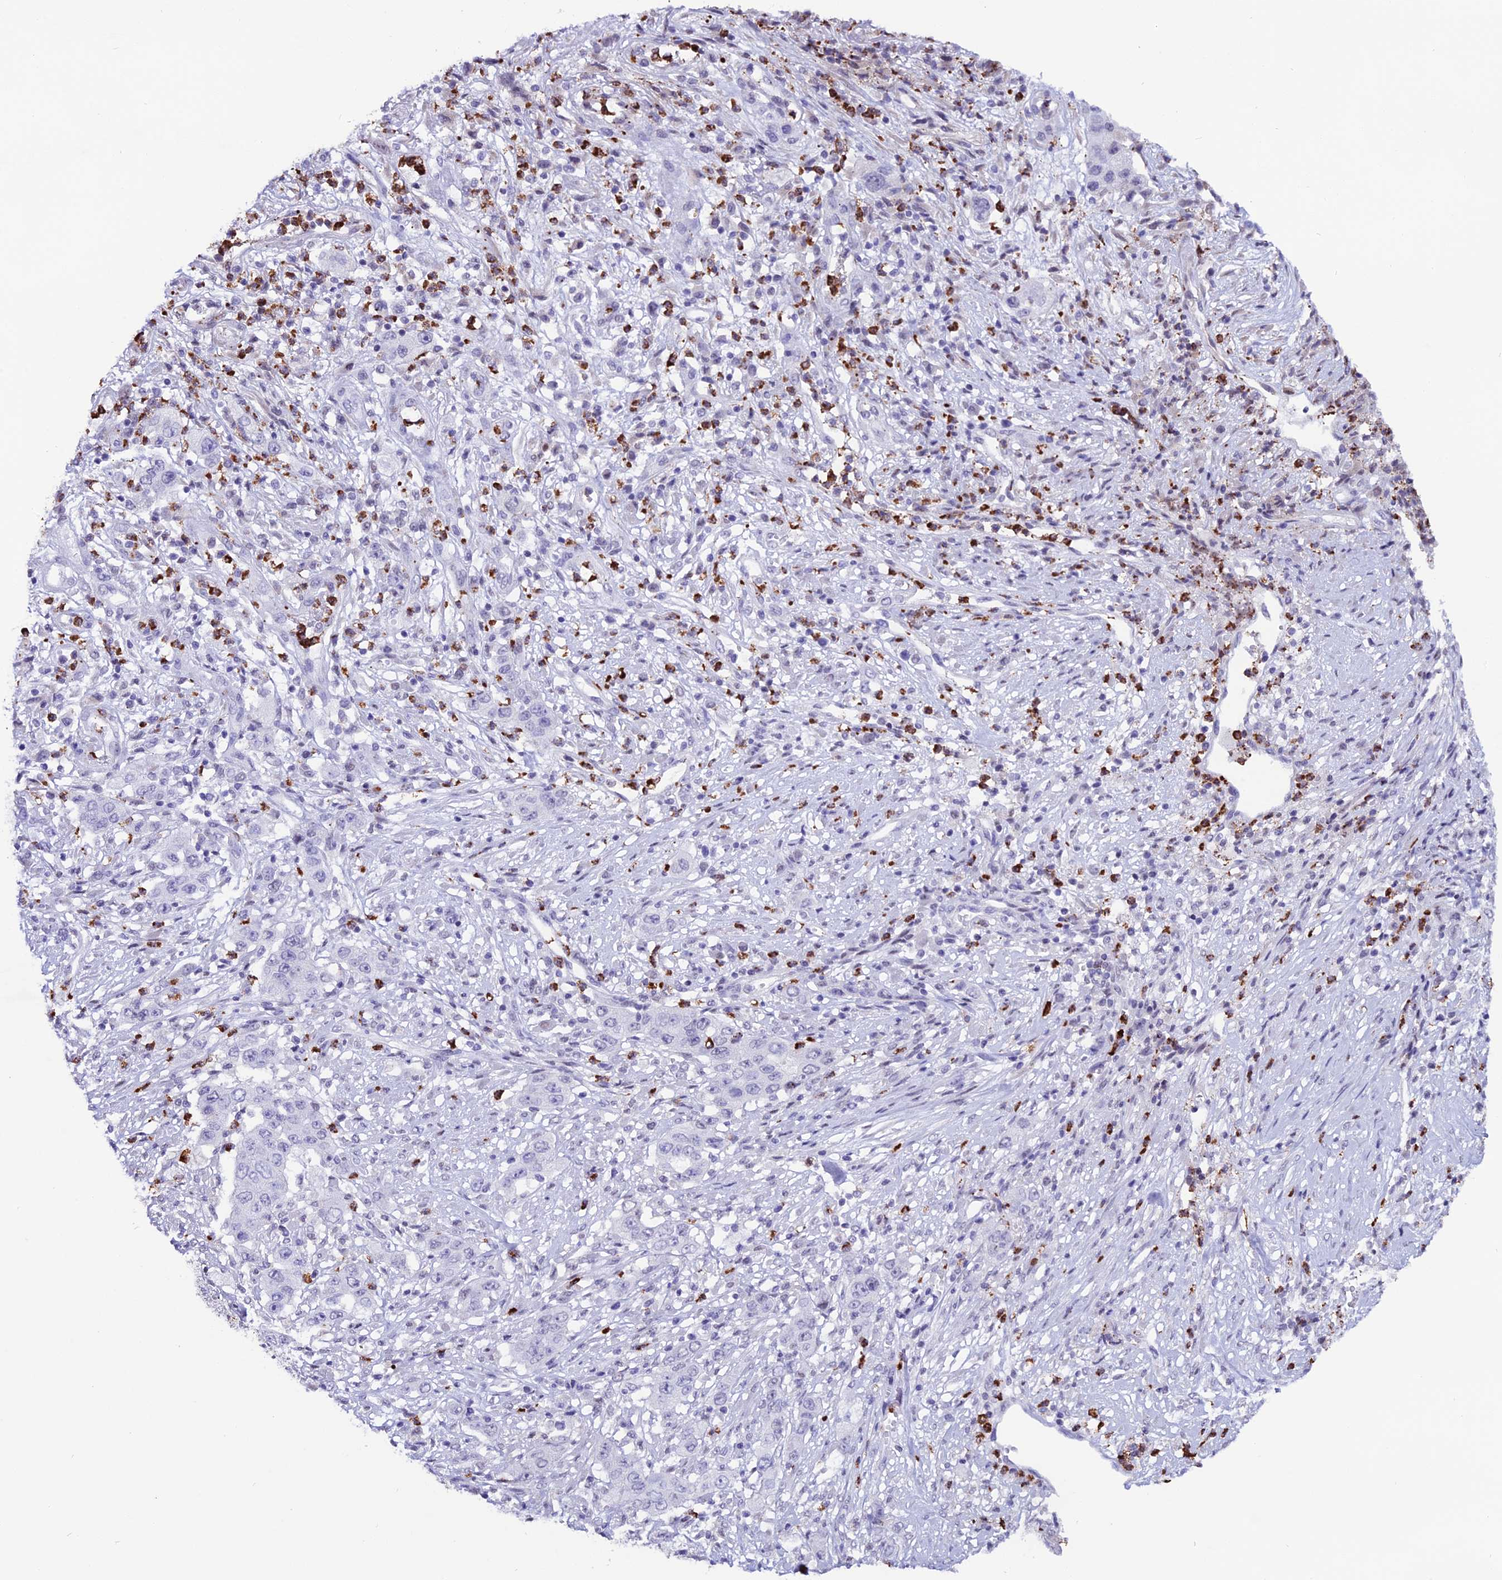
{"staining": {"intensity": "negative", "quantity": "none", "location": "none"}, "tissue": "stomach cancer", "cell_type": "Tumor cells", "image_type": "cancer", "snomed": [{"axis": "morphology", "description": "Adenocarcinoma, NOS"}, {"axis": "topography", "description": "Stomach, upper"}], "caption": "Tumor cells show no significant positivity in adenocarcinoma (stomach). The staining was performed using DAB to visualize the protein expression in brown, while the nuclei were stained in blue with hematoxylin (Magnification: 20x).", "gene": "MFSD2B", "patient": {"sex": "male", "age": 62}}